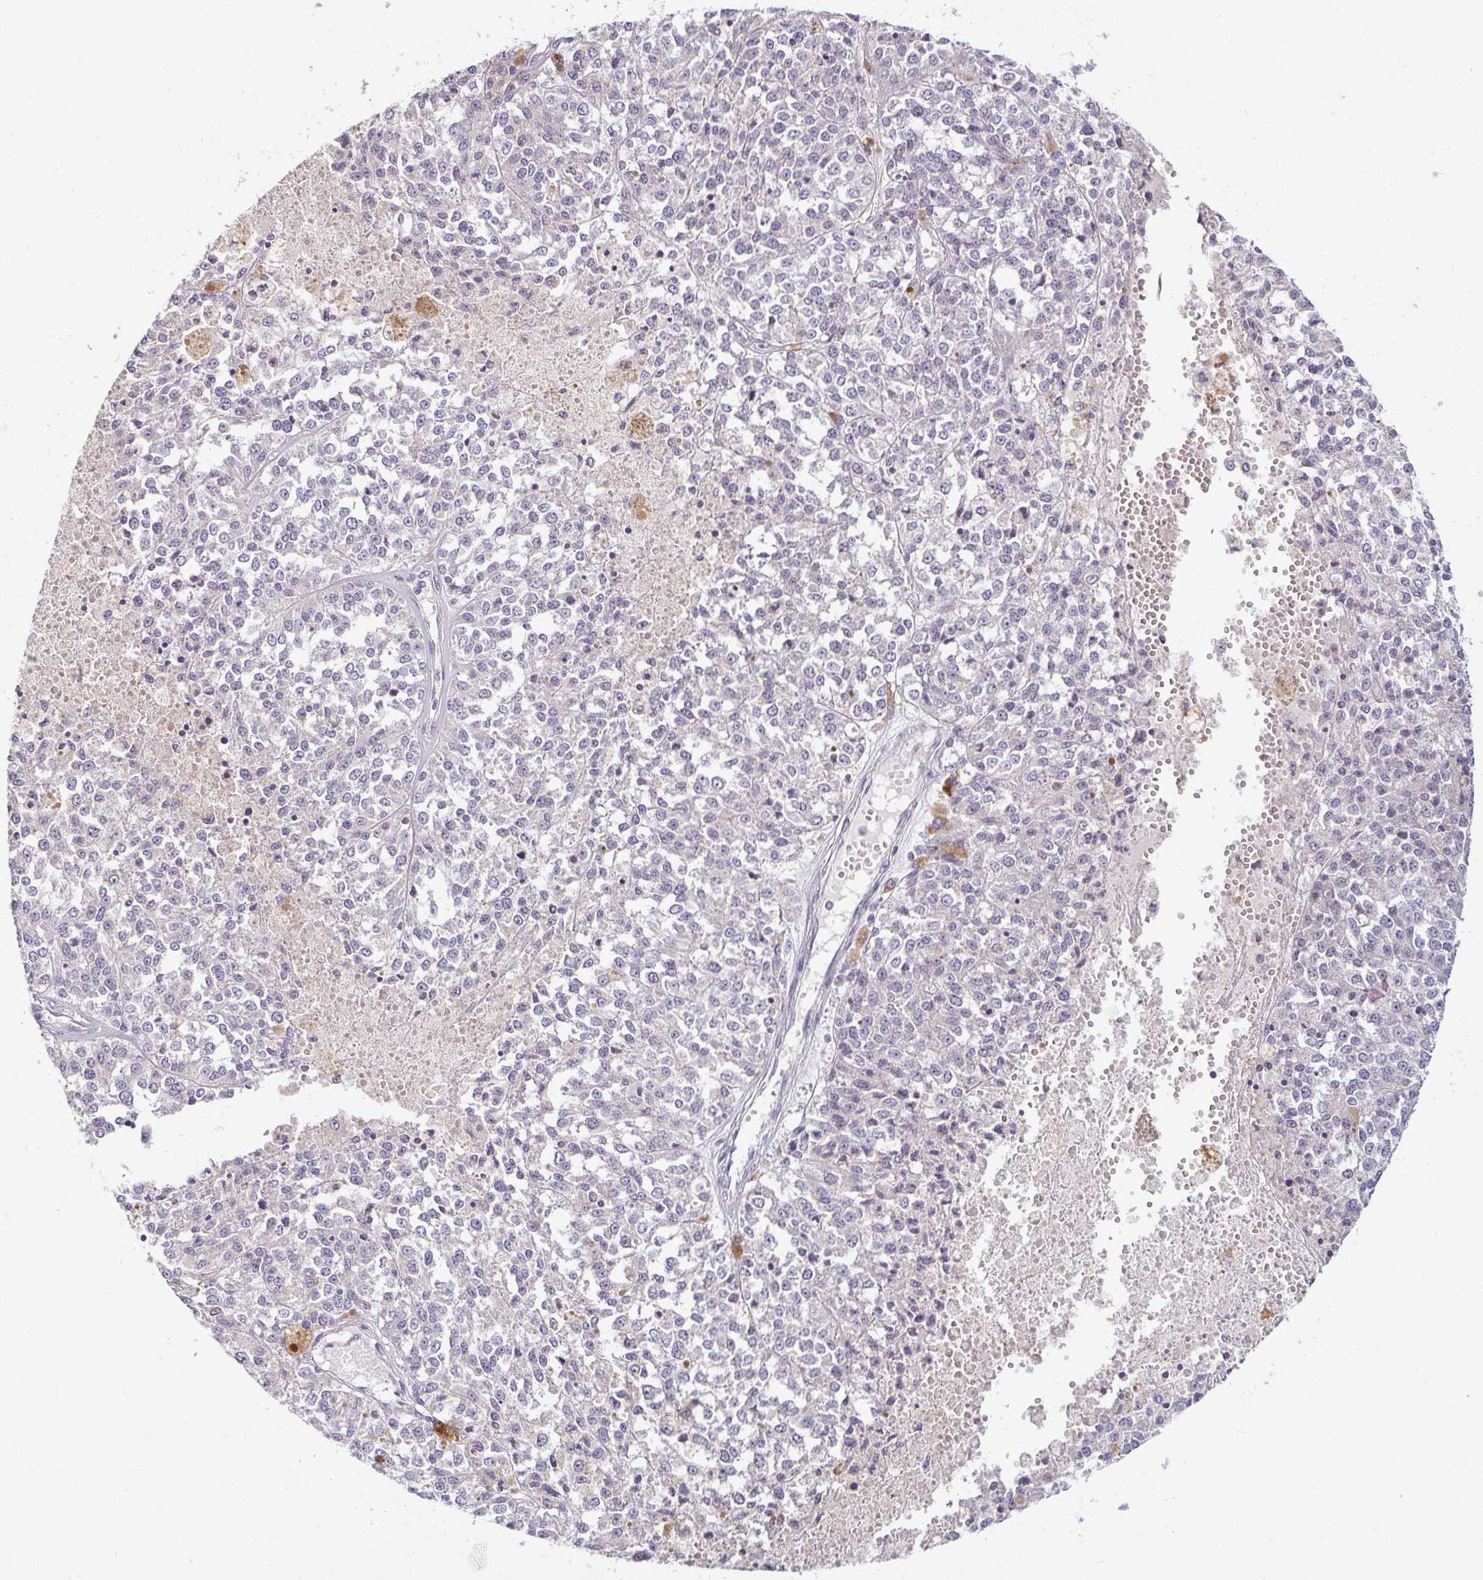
{"staining": {"intensity": "negative", "quantity": "none", "location": "none"}, "tissue": "melanoma", "cell_type": "Tumor cells", "image_type": "cancer", "snomed": [{"axis": "morphology", "description": "Malignant melanoma, Metastatic site"}, {"axis": "topography", "description": "Lymph node"}], "caption": "This is an immunohistochemistry histopathology image of human melanoma. There is no positivity in tumor cells.", "gene": "DDN", "patient": {"sex": "female", "age": 64}}